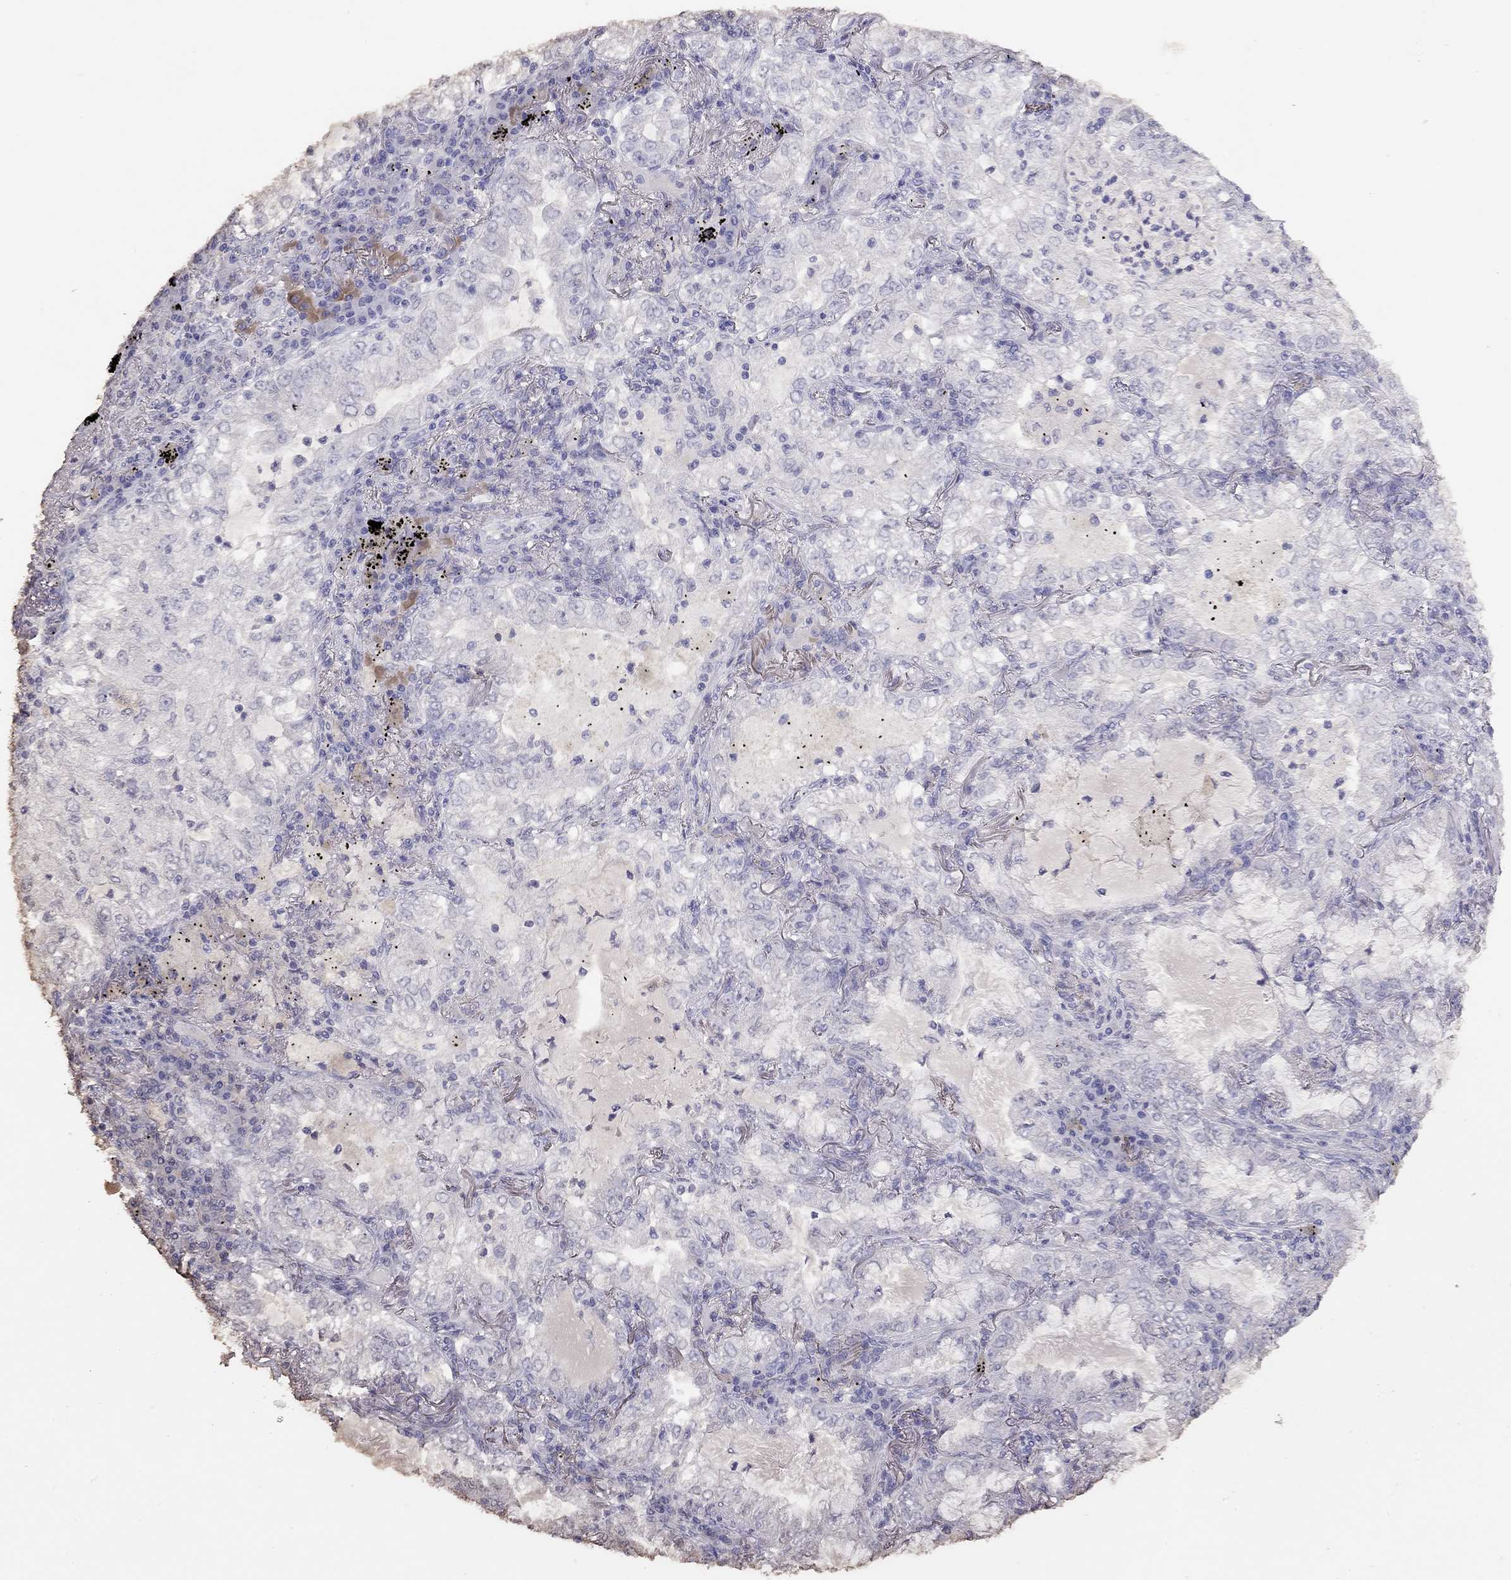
{"staining": {"intensity": "negative", "quantity": "none", "location": "none"}, "tissue": "lung cancer", "cell_type": "Tumor cells", "image_type": "cancer", "snomed": [{"axis": "morphology", "description": "Adenocarcinoma, NOS"}, {"axis": "topography", "description": "Lung"}], "caption": "Immunohistochemical staining of lung cancer exhibits no significant positivity in tumor cells.", "gene": "SUN3", "patient": {"sex": "female", "age": 73}}